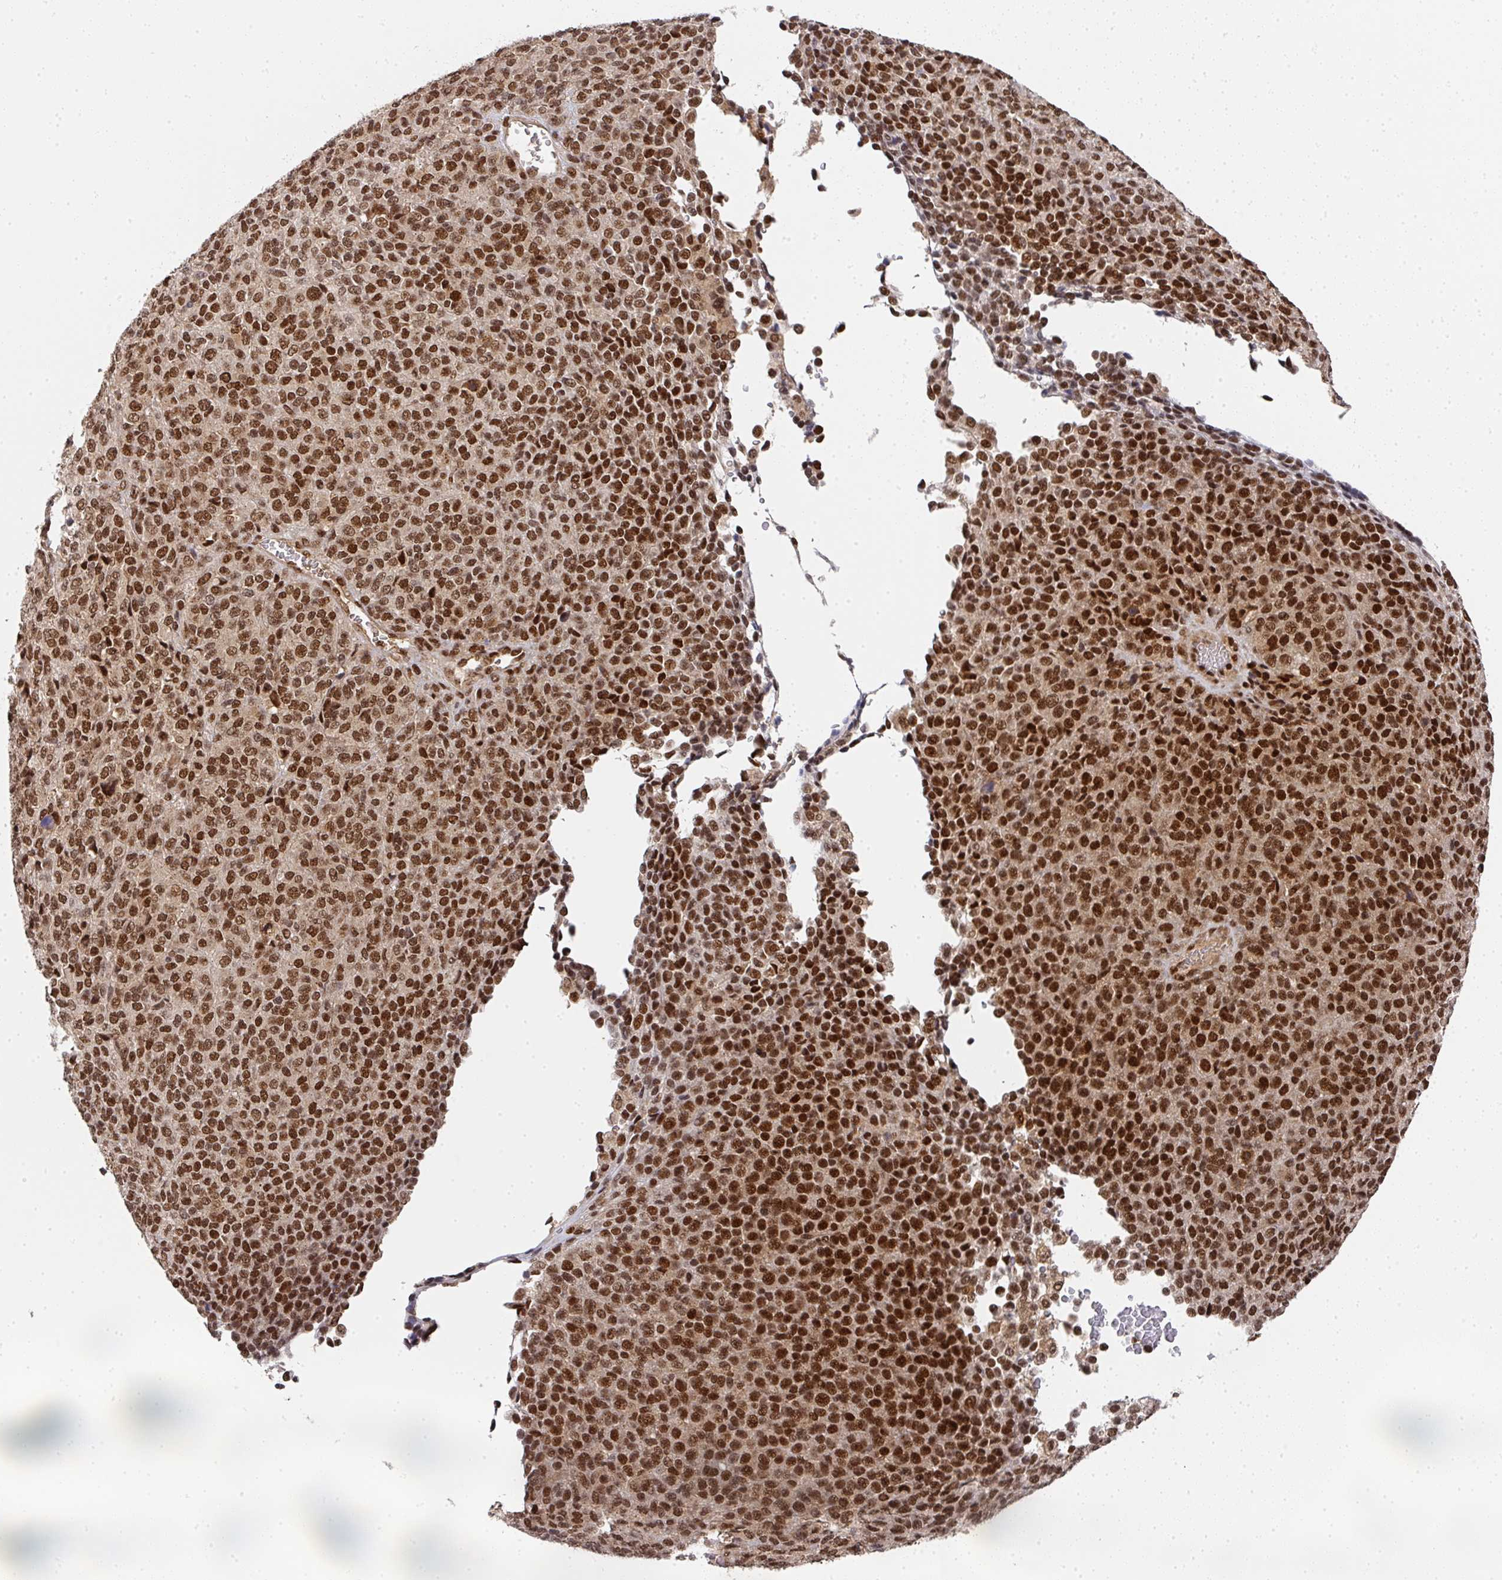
{"staining": {"intensity": "strong", "quantity": ">75%", "location": "nuclear"}, "tissue": "melanoma", "cell_type": "Tumor cells", "image_type": "cancer", "snomed": [{"axis": "morphology", "description": "Malignant melanoma, Metastatic site"}, {"axis": "topography", "description": "Brain"}], "caption": "DAB immunohistochemical staining of human malignant melanoma (metastatic site) exhibits strong nuclear protein staining in about >75% of tumor cells. Immunohistochemistry stains the protein of interest in brown and the nuclei are stained blue.", "gene": "DIDO1", "patient": {"sex": "female", "age": 56}}